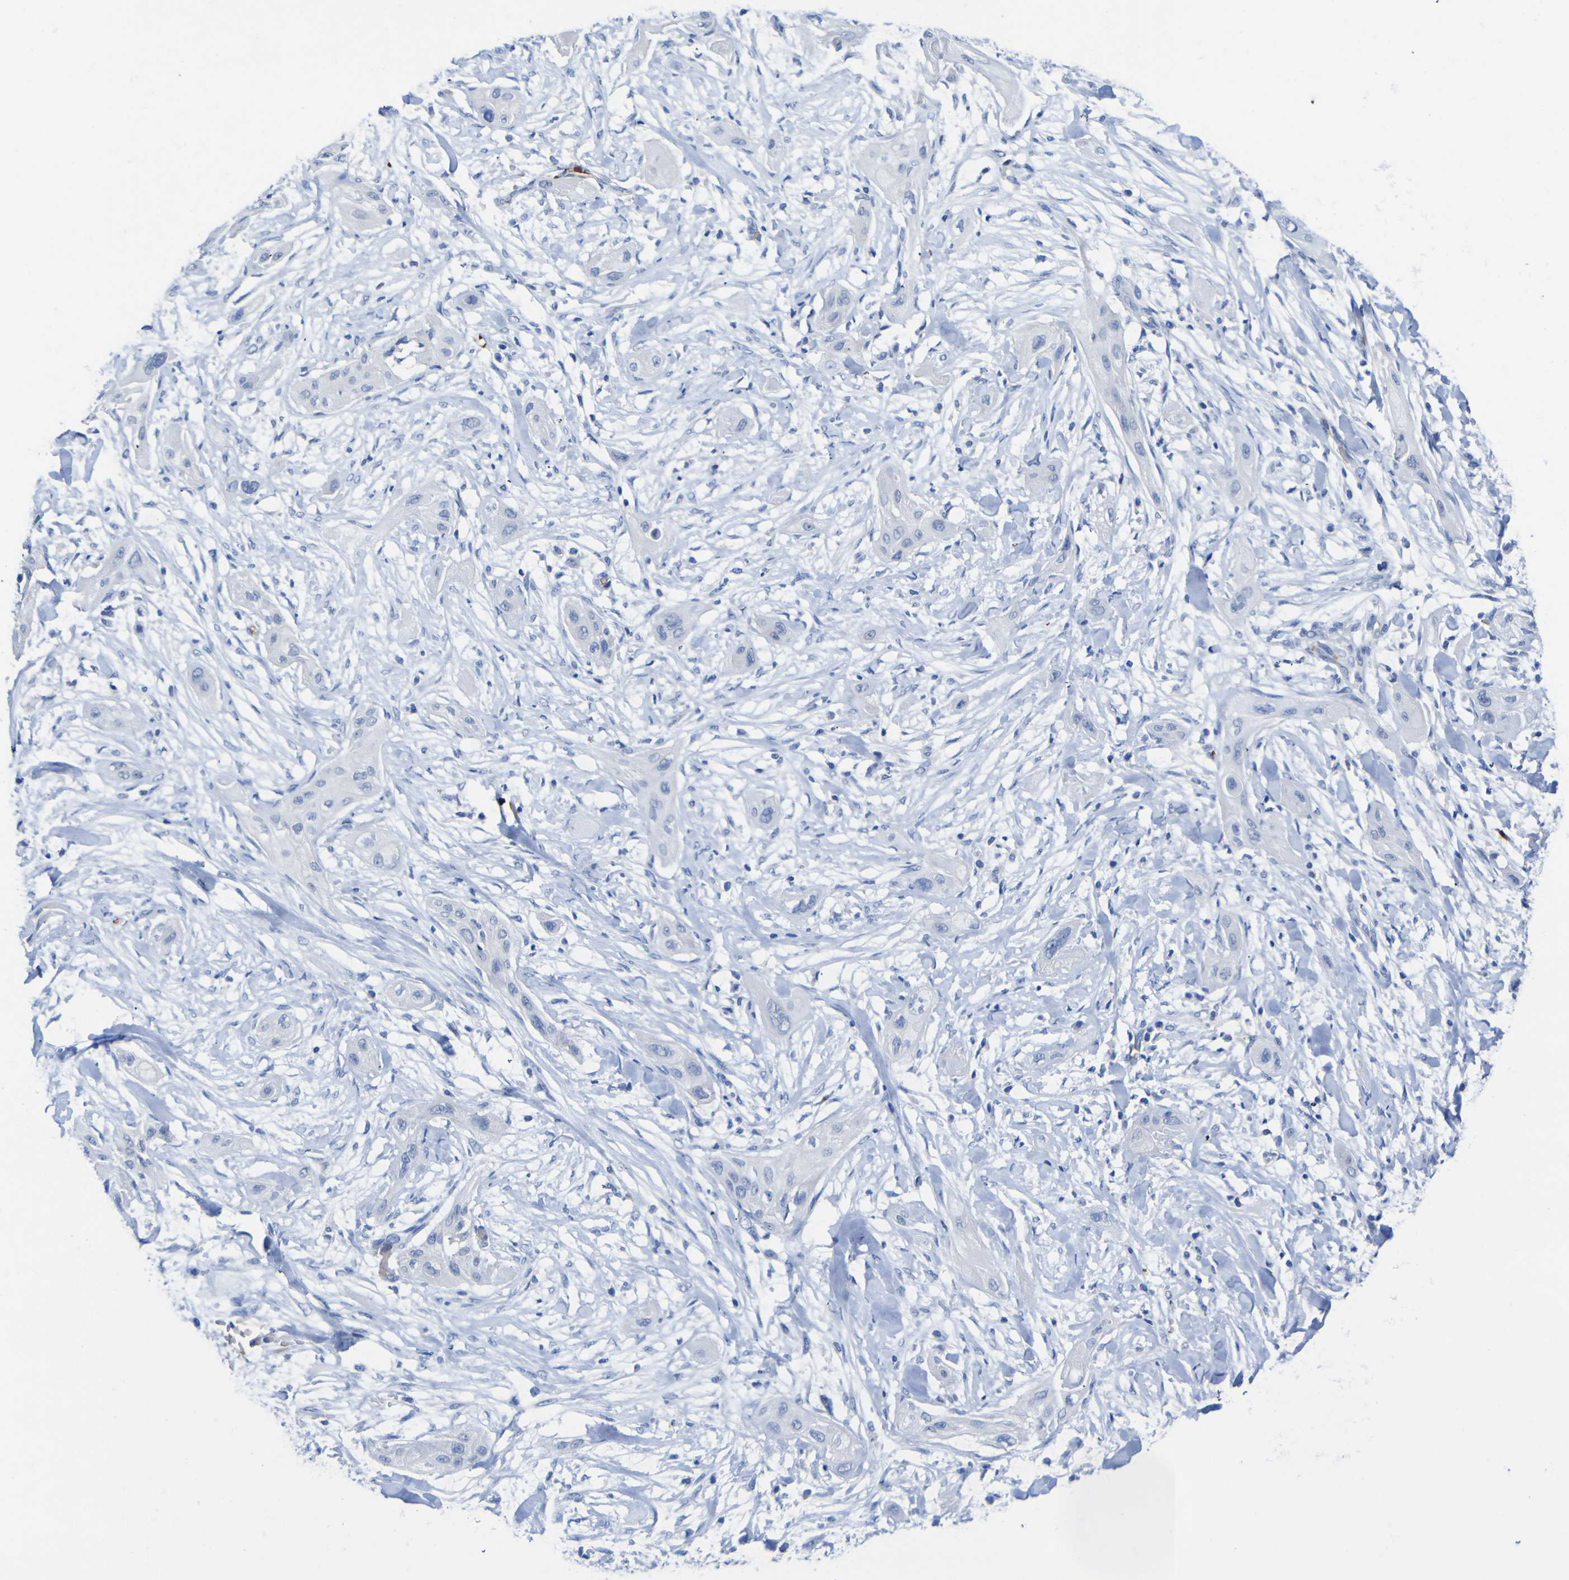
{"staining": {"intensity": "negative", "quantity": "none", "location": "none"}, "tissue": "lung cancer", "cell_type": "Tumor cells", "image_type": "cancer", "snomed": [{"axis": "morphology", "description": "Squamous cell carcinoma, NOS"}, {"axis": "topography", "description": "Lung"}], "caption": "A histopathology image of lung cancer stained for a protein shows no brown staining in tumor cells. The staining was performed using DAB to visualize the protein expression in brown, while the nuclei were stained in blue with hematoxylin (Magnification: 20x).", "gene": "GCM1", "patient": {"sex": "female", "age": 47}}